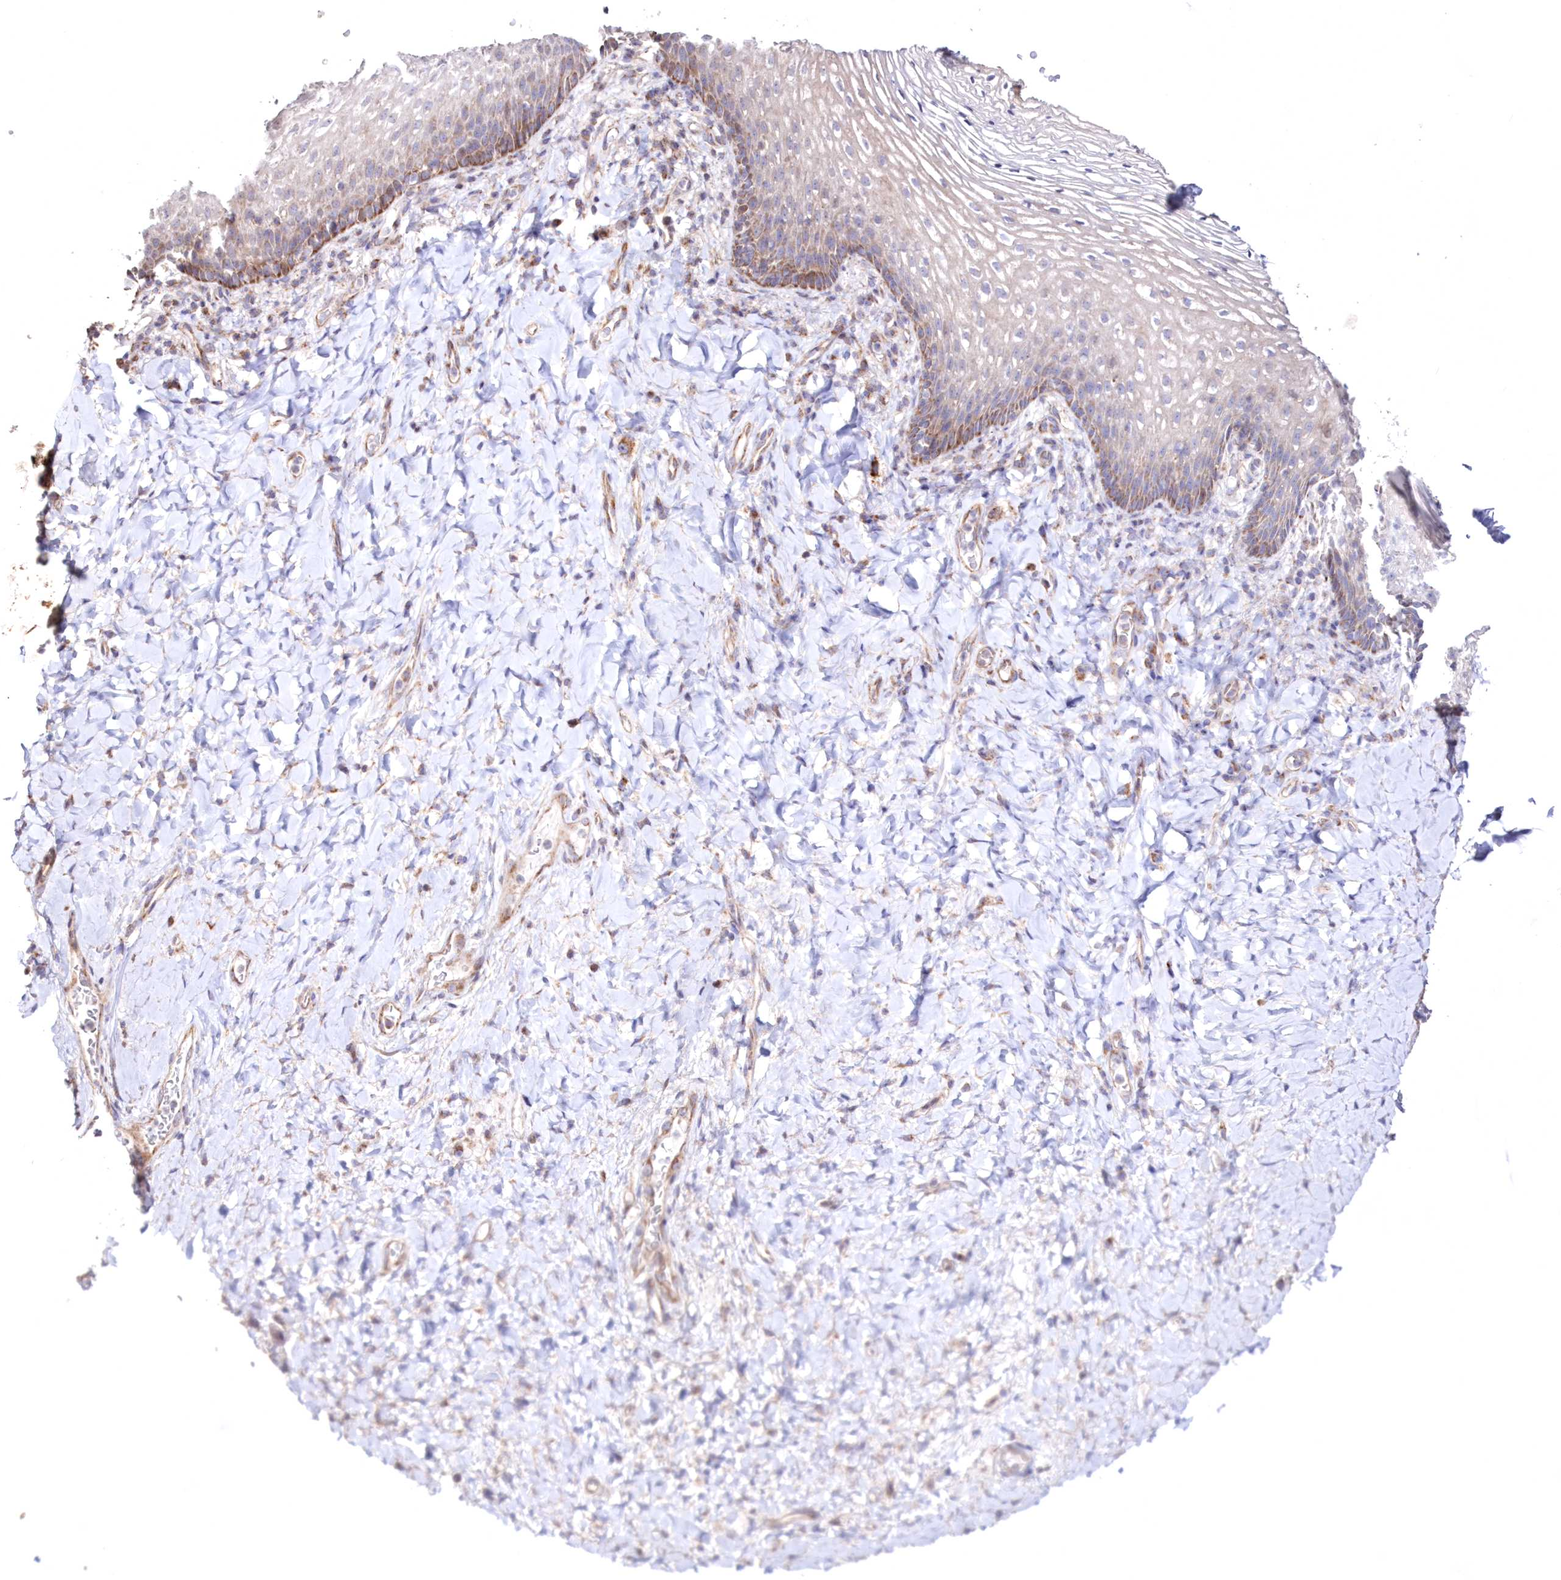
{"staining": {"intensity": "moderate", "quantity": "25%-75%", "location": "cytoplasmic/membranous"}, "tissue": "vagina", "cell_type": "Squamous epithelial cells", "image_type": "normal", "snomed": [{"axis": "morphology", "description": "Normal tissue, NOS"}, {"axis": "topography", "description": "Vagina"}], "caption": "This image demonstrates immunohistochemistry staining of benign human vagina, with medium moderate cytoplasmic/membranous expression in approximately 25%-75% of squamous epithelial cells.", "gene": "HADHB", "patient": {"sex": "female", "age": 60}}